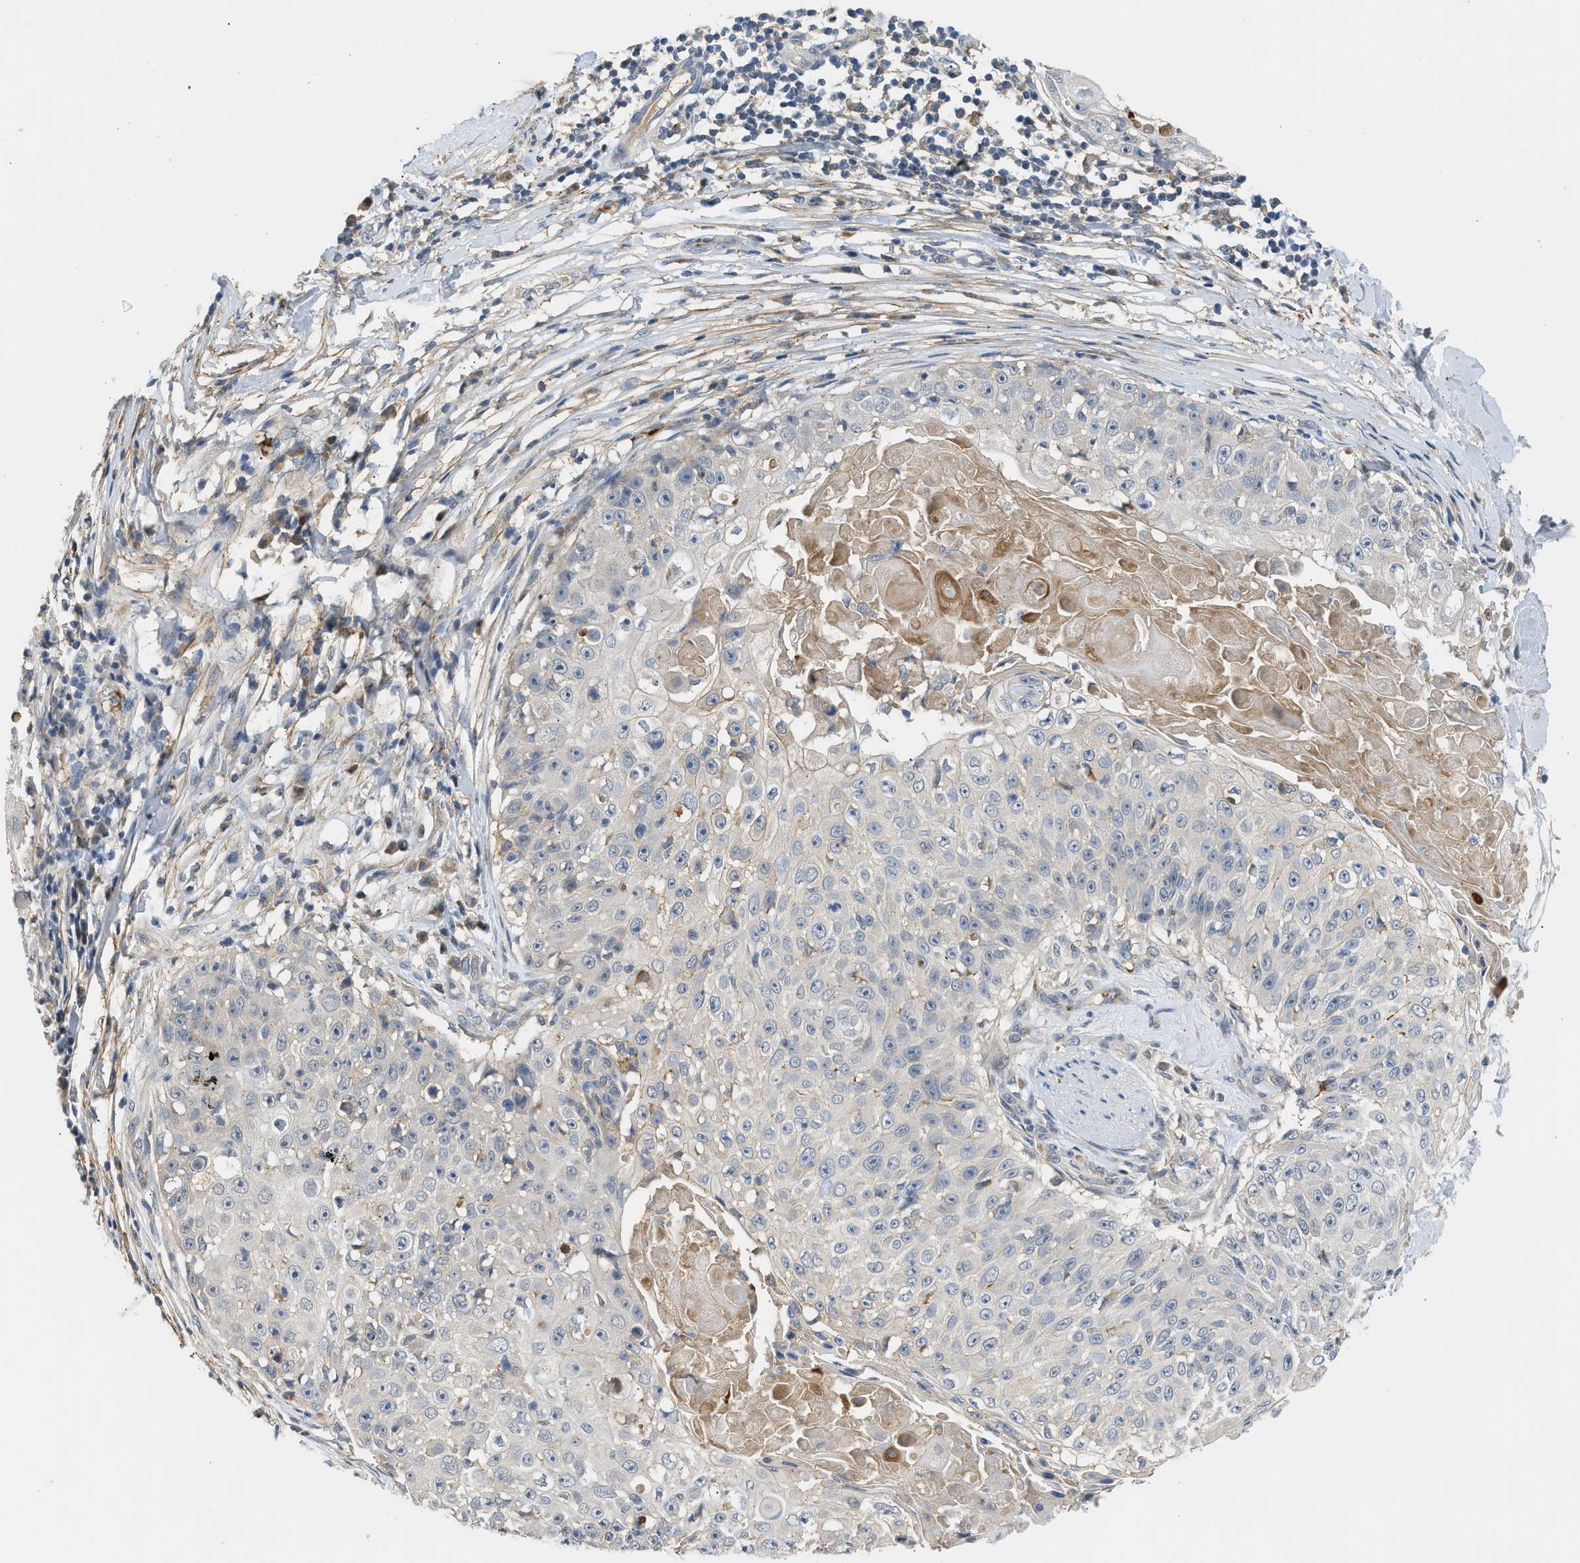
{"staining": {"intensity": "negative", "quantity": "none", "location": "none"}, "tissue": "skin cancer", "cell_type": "Tumor cells", "image_type": "cancer", "snomed": [{"axis": "morphology", "description": "Squamous cell carcinoma, NOS"}, {"axis": "topography", "description": "Skin"}], "caption": "An IHC image of skin cancer is shown. There is no staining in tumor cells of skin cancer.", "gene": "RHBDF2", "patient": {"sex": "male", "age": 86}}